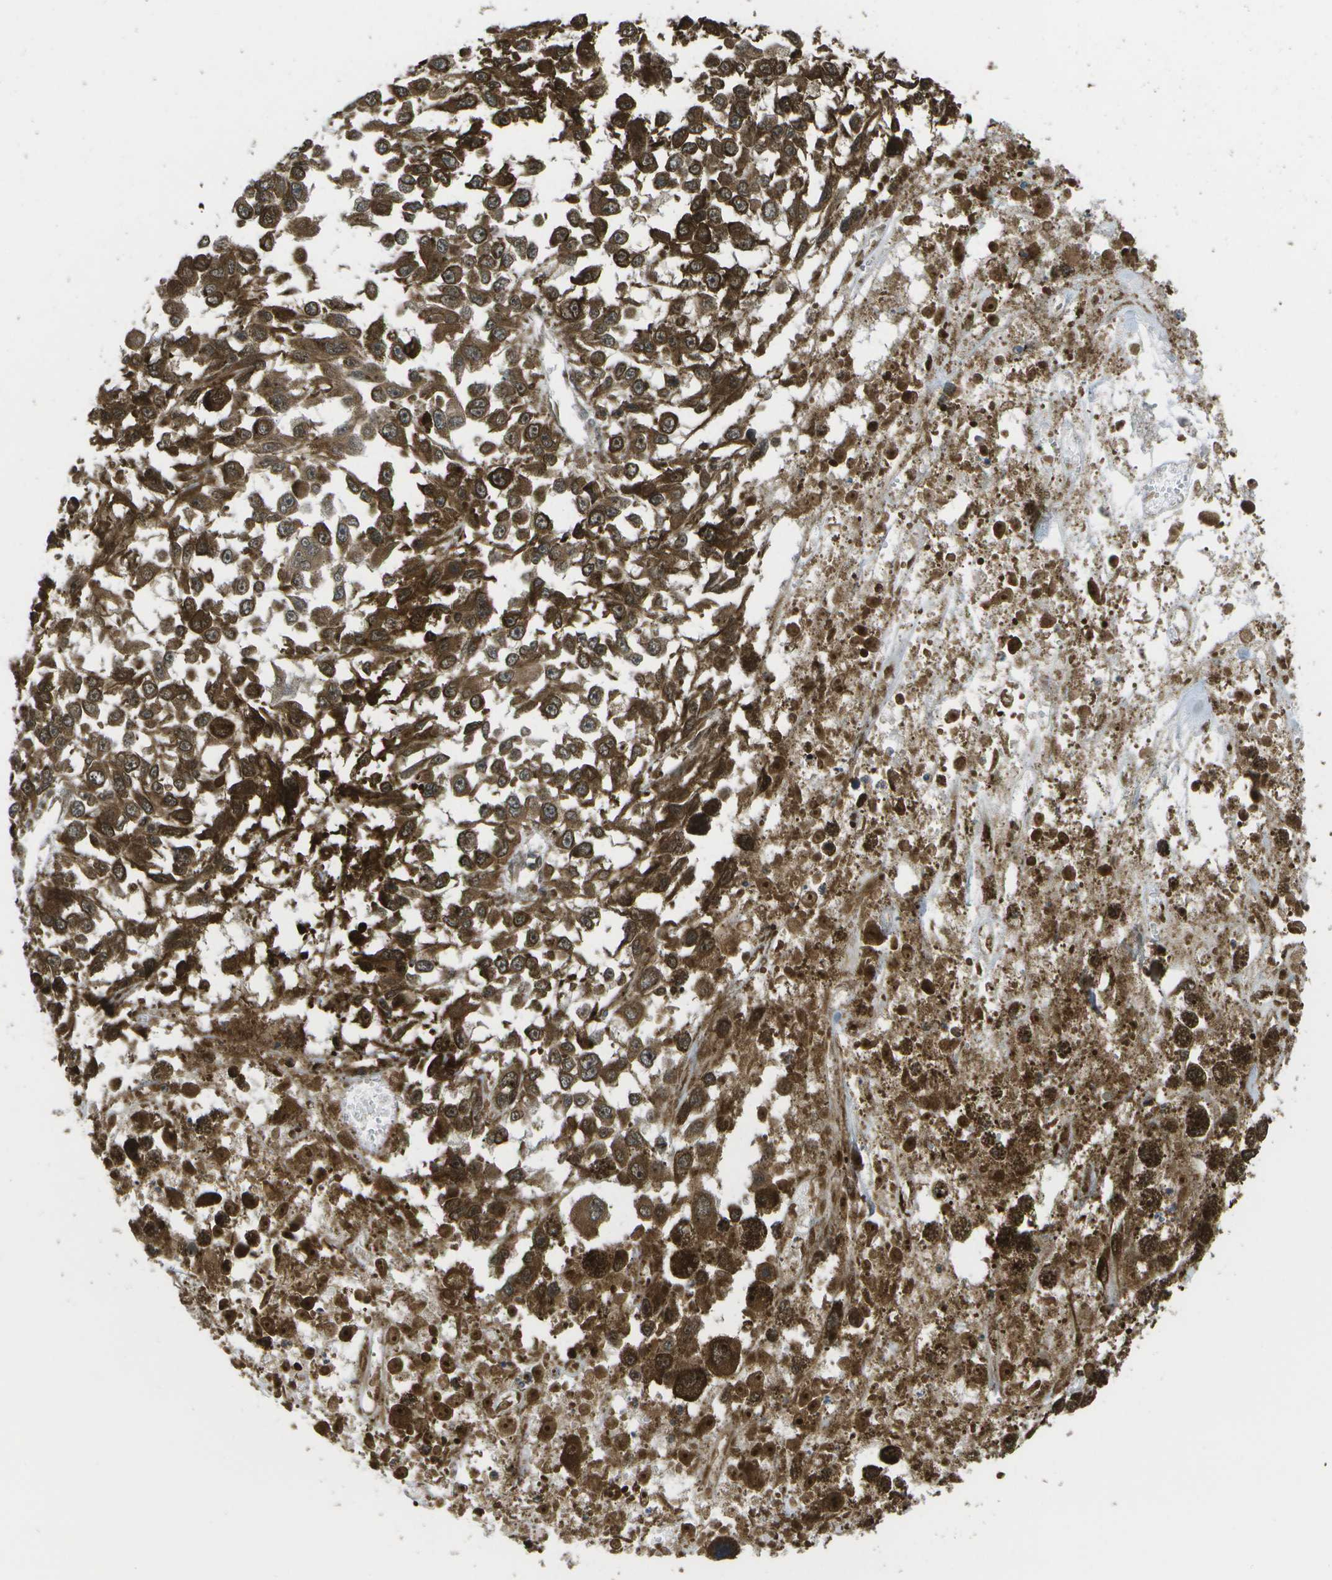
{"staining": {"intensity": "moderate", "quantity": "25%-75%", "location": "cytoplasmic/membranous"}, "tissue": "melanoma", "cell_type": "Tumor cells", "image_type": "cancer", "snomed": [{"axis": "morphology", "description": "Malignant melanoma, Metastatic site"}, {"axis": "topography", "description": "Lymph node"}], "caption": "This histopathology image shows melanoma stained with IHC to label a protein in brown. The cytoplasmic/membranous of tumor cells show moderate positivity for the protein. Nuclei are counter-stained blue.", "gene": "AXIN2", "patient": {"sex": "male", "age": 59}}